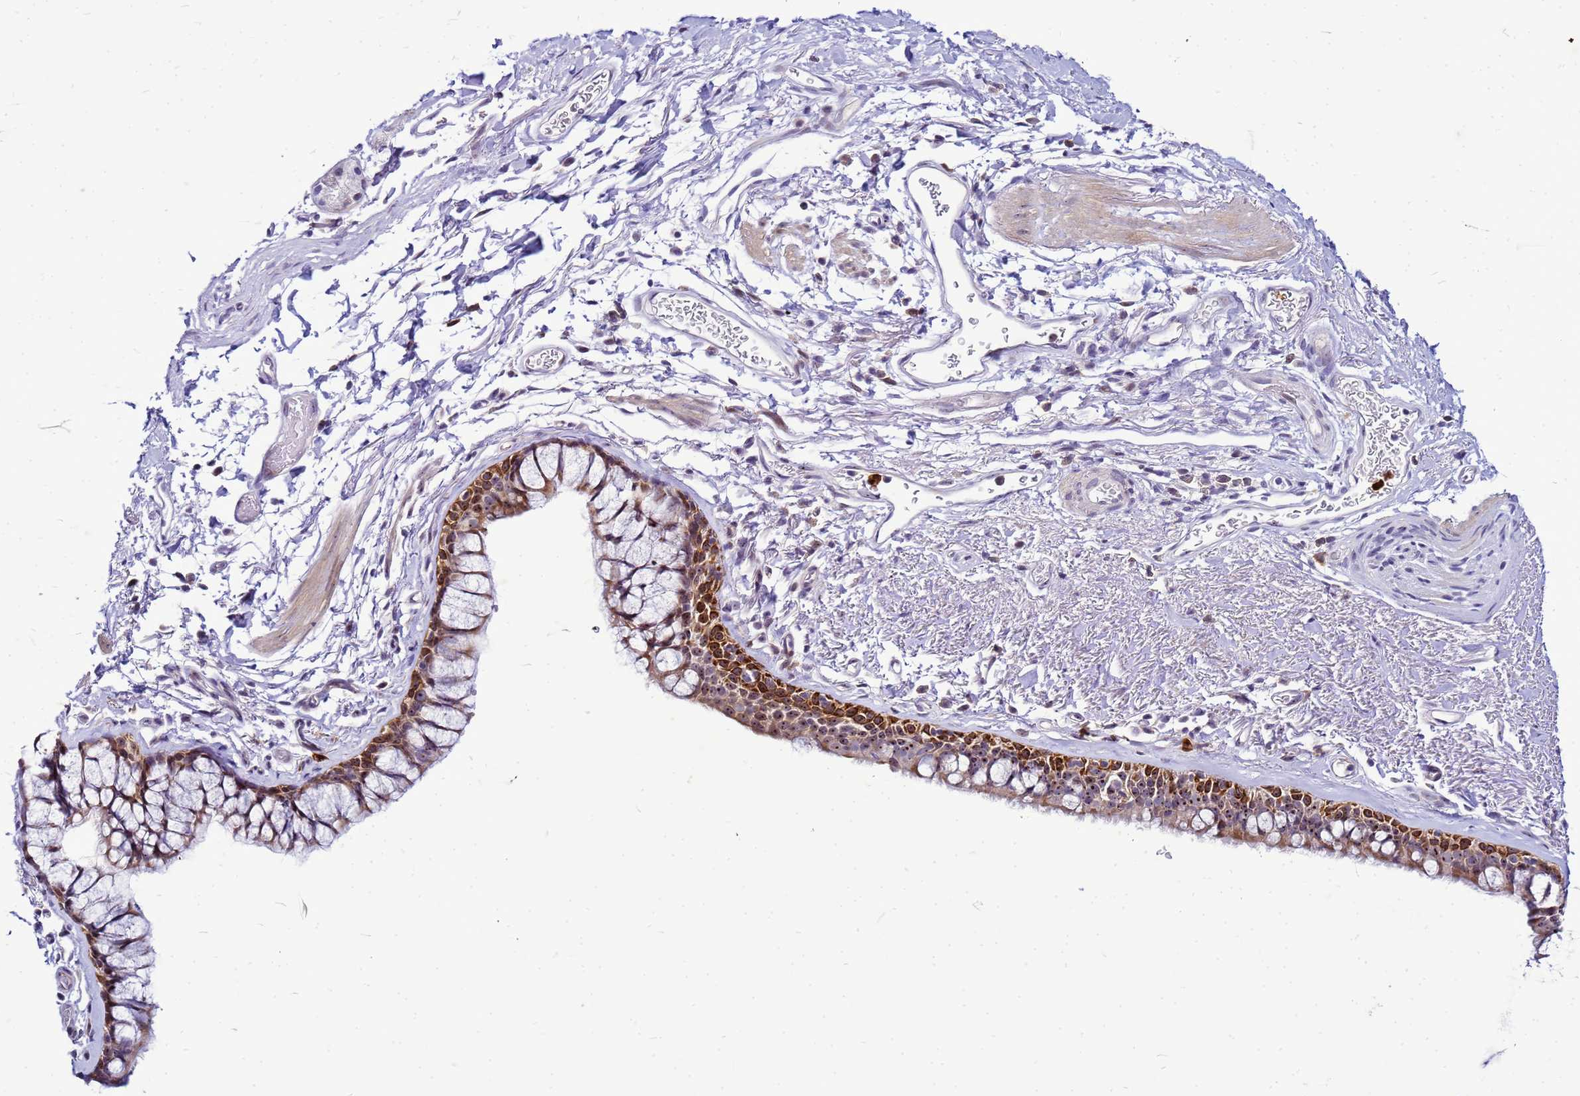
{"staining": {"intensity": "moderate", "quantity": "25%-75%", "location": "cytoplasmic/membranous,nuclear"}, "tissue": "bronchus", "cell_type": "Respiratory epithelial cells", "image_type": "normal", "snomed": [{"axis": "morphology", "description": "Normal tissue, NOS"}, {"axis": "topography", "description": "Bronchus"}], "caption": "Protein staining by immunohistochemistry demonstrates moderate cytoplasmic/membranous,nuclear positivity in approximately 25%-75% of respiratory epithelial cells in benign bronchus. Using DAB (brown) and hematoxylin (blue) stains, captured at high magnification using brightfield microscopy.", "gene": "VPS4B", "patient": {"sex": "male", "age": 65}}